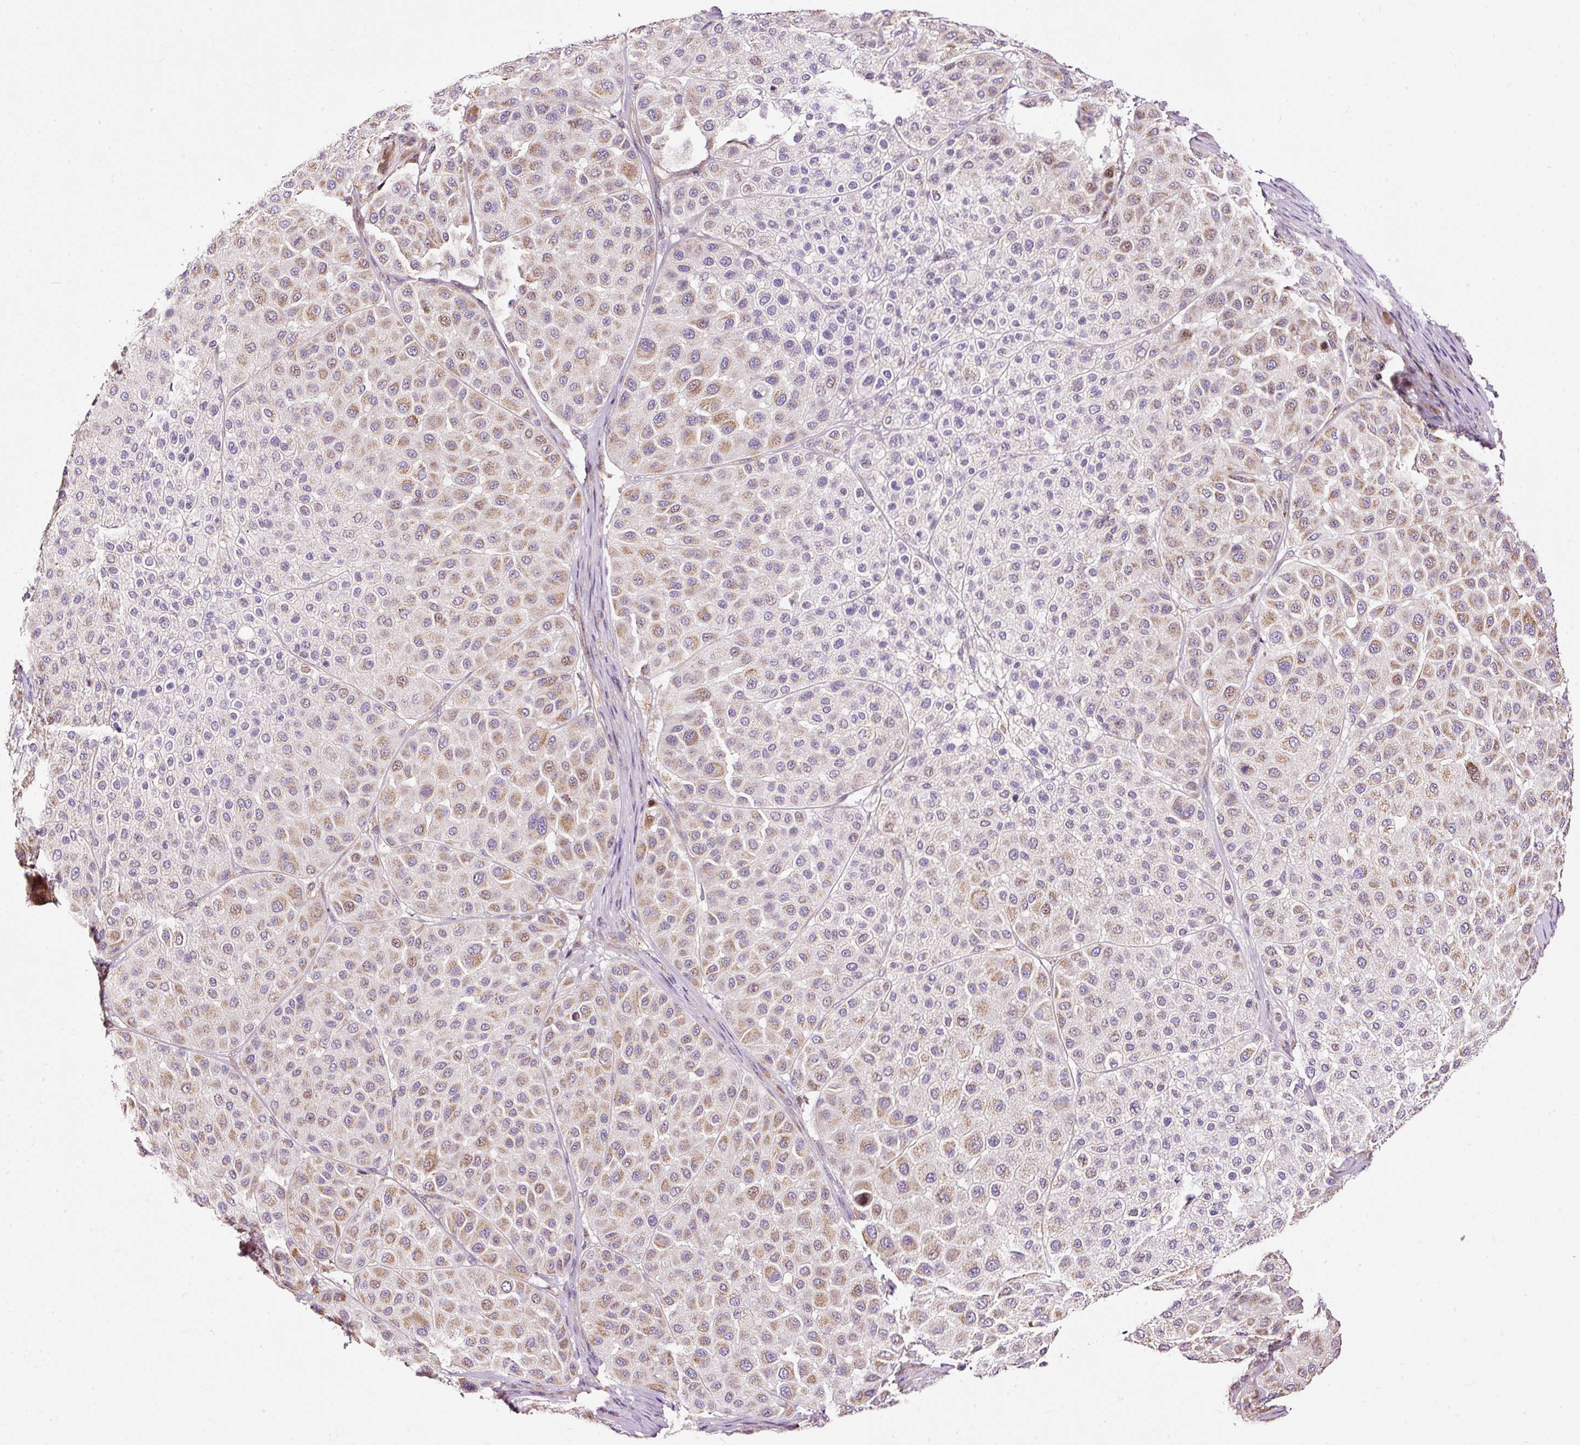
{"staining": {"intensity": "moderate", "quantity": "25%-75%", "location": "cytoplasmic/membranous"}, "tissue": "melanoma", "cell_type": "Tumor cells", "image_type": "cancer", "snomed": [{"axis": "morphology", "description": "Malignant melanoma, Metastatic site"}, {"axis": "topography", "description": "Smooth muscle"}], "caption": "The immunohistochemical stain highlights moderate cytoplasmic/membranous expression in tumor cells of melanoma tissue. The protein is shown in brown color, while the nuclei are stained blue.", "gene": "BOLA3", "patient": {"sex": "male", "age": 41}}